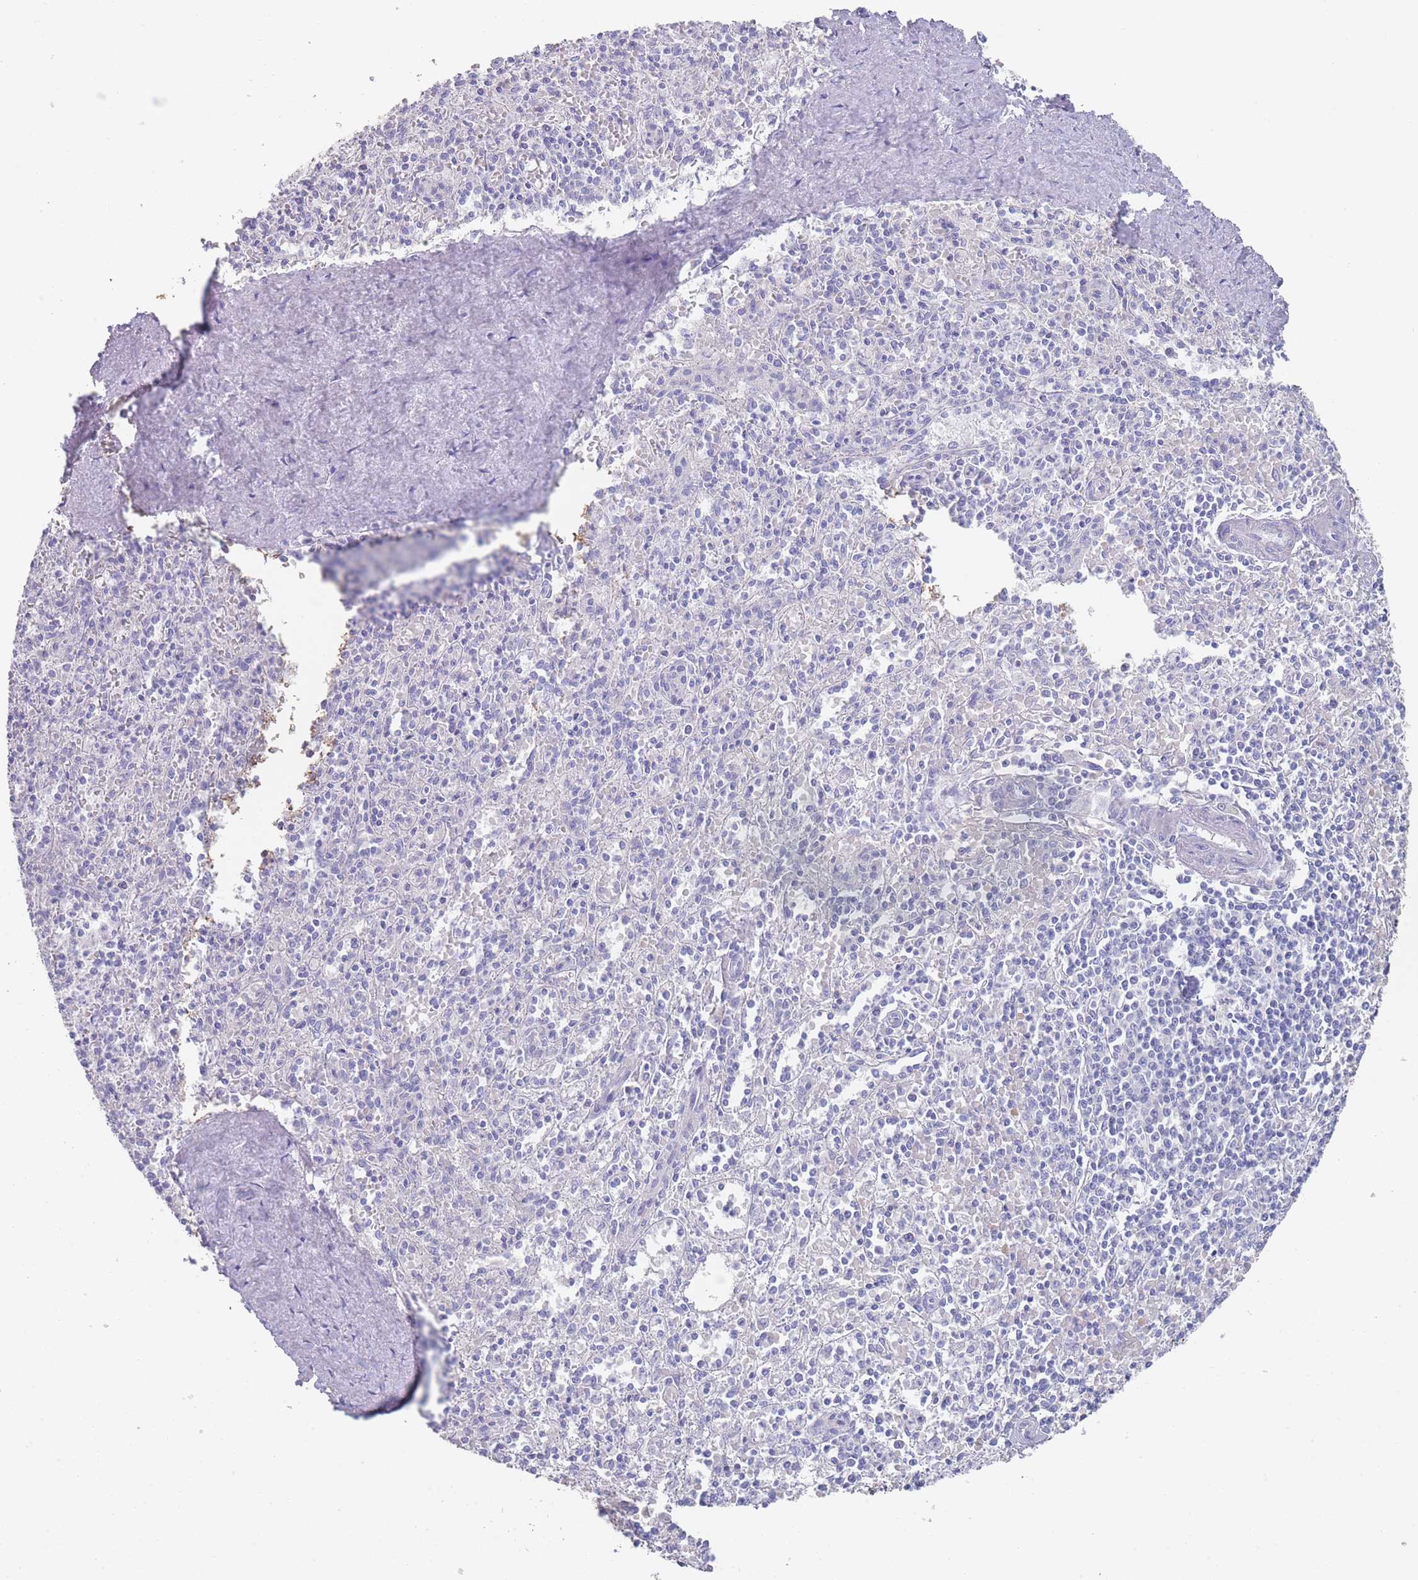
{"staining": {"intensity": "negative", "quantity": "none", "location": "none"}, "tissue": "spleen", "cell_type": "Cells in red pulp", "image_type": "normal", "snomed": [{"axis": "morphology", "description": "Normal tissue, NOS"}, {"axis": "topography", "description": "Spleen"}], "caption": "Unremarkable spleen was stained to show a protein in brown. There is no significant expression in cells in red pulp. Brightfield microscopy of immunohistochemistry stained with DAB (3,3'-diaminobenzidine) (brown) and hematoxylin (blue), captured at high magnification.", "gene": "SCCPDH", "patient": {"sex": "female", "age": 70}}